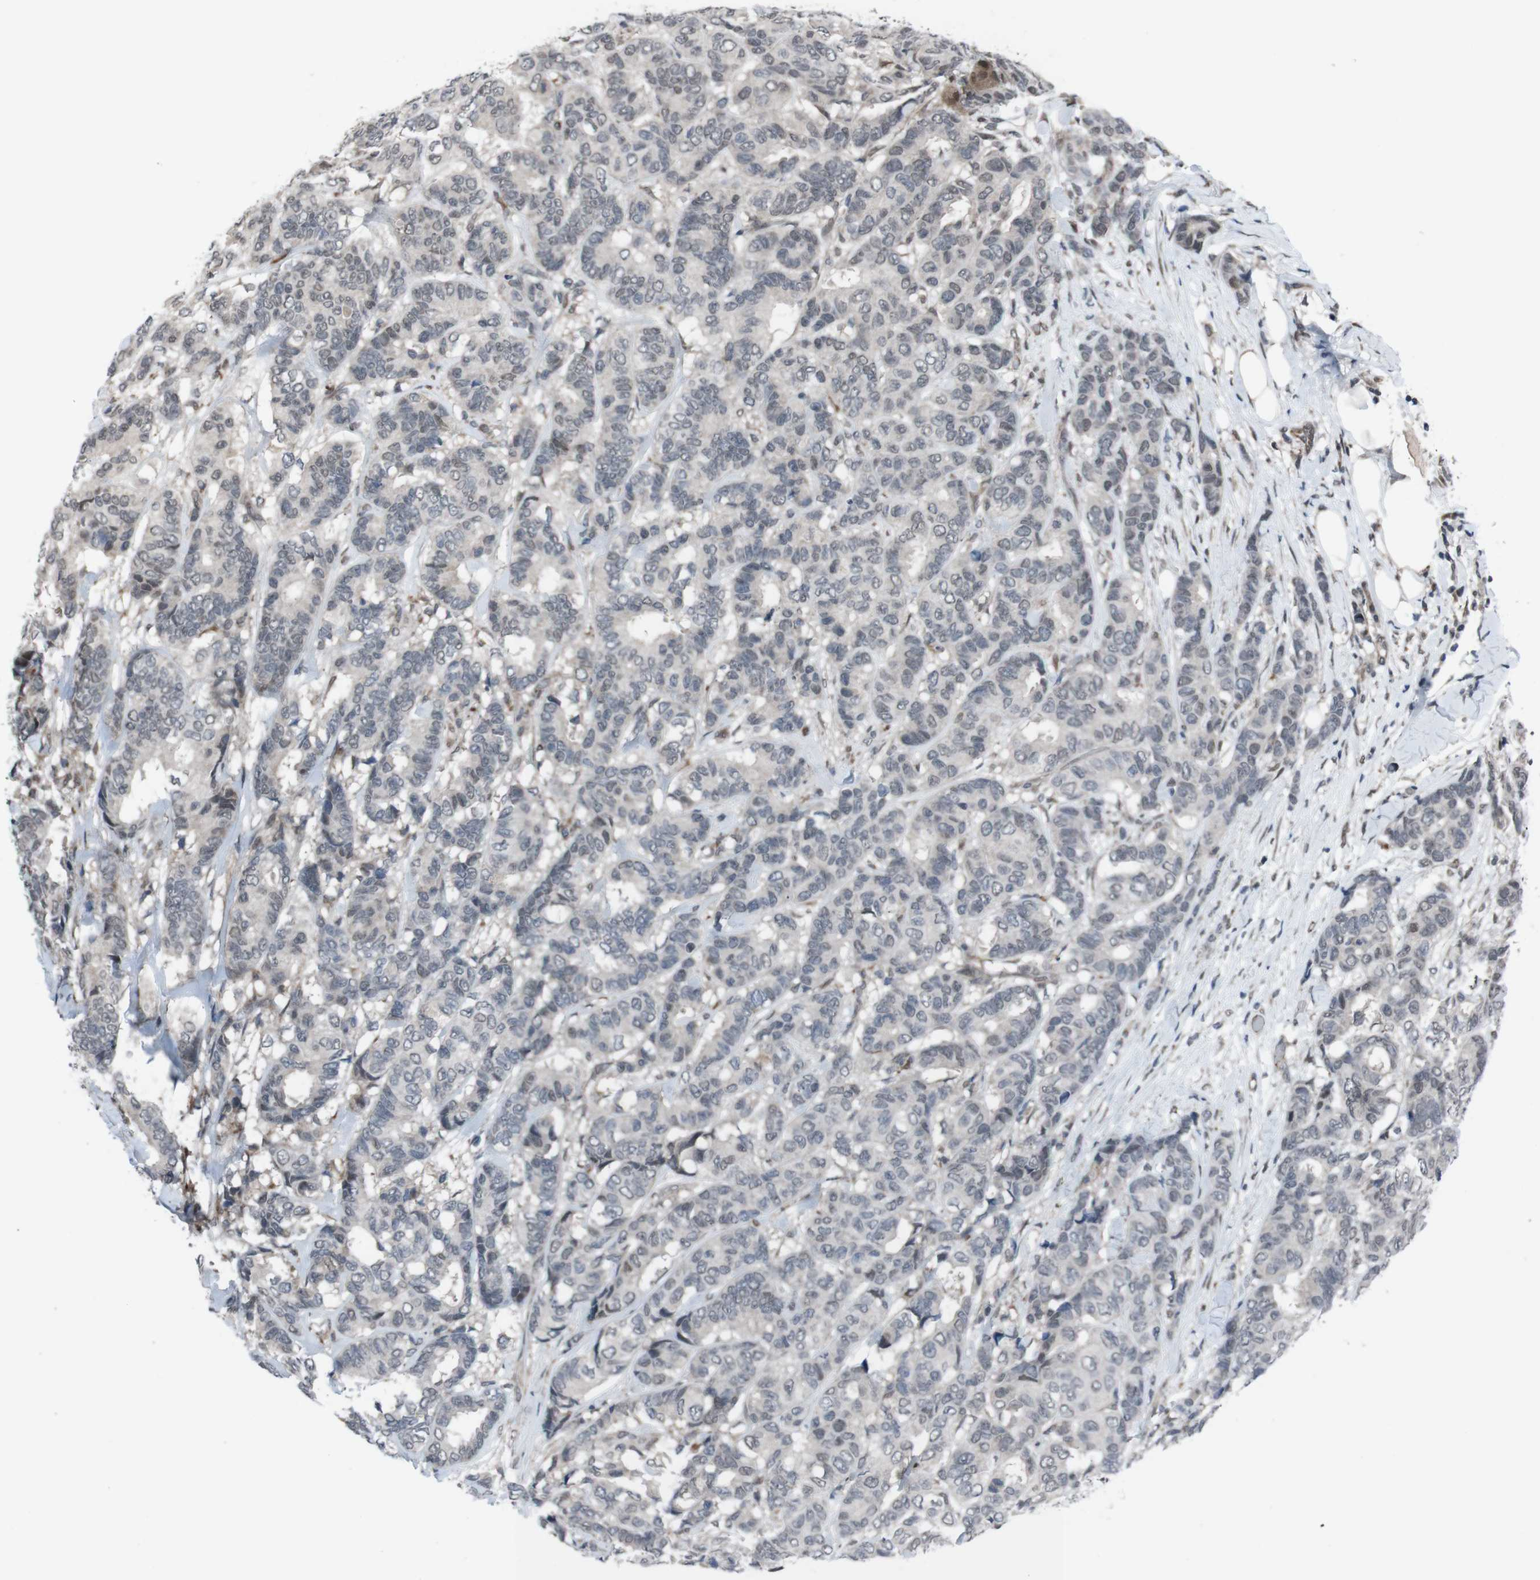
{"staining": {"intensity": "weak", "quantity": "<25%", "location": "nuclear"}, "tissue": "breast cancer", "cell_type": "Tumor cells", "image_type": "cancer", "snomed": [{"axis": "morphology", "description": "Duct carcinoma"}, {"axis": "topography", "description": "Breast"}], "caption": "IHC of human breast intraductal carcinoma demonstrates no positivity in tumor cells.", "gene": "SS18L1", "patient": {"sex": "female", "age": 87}}